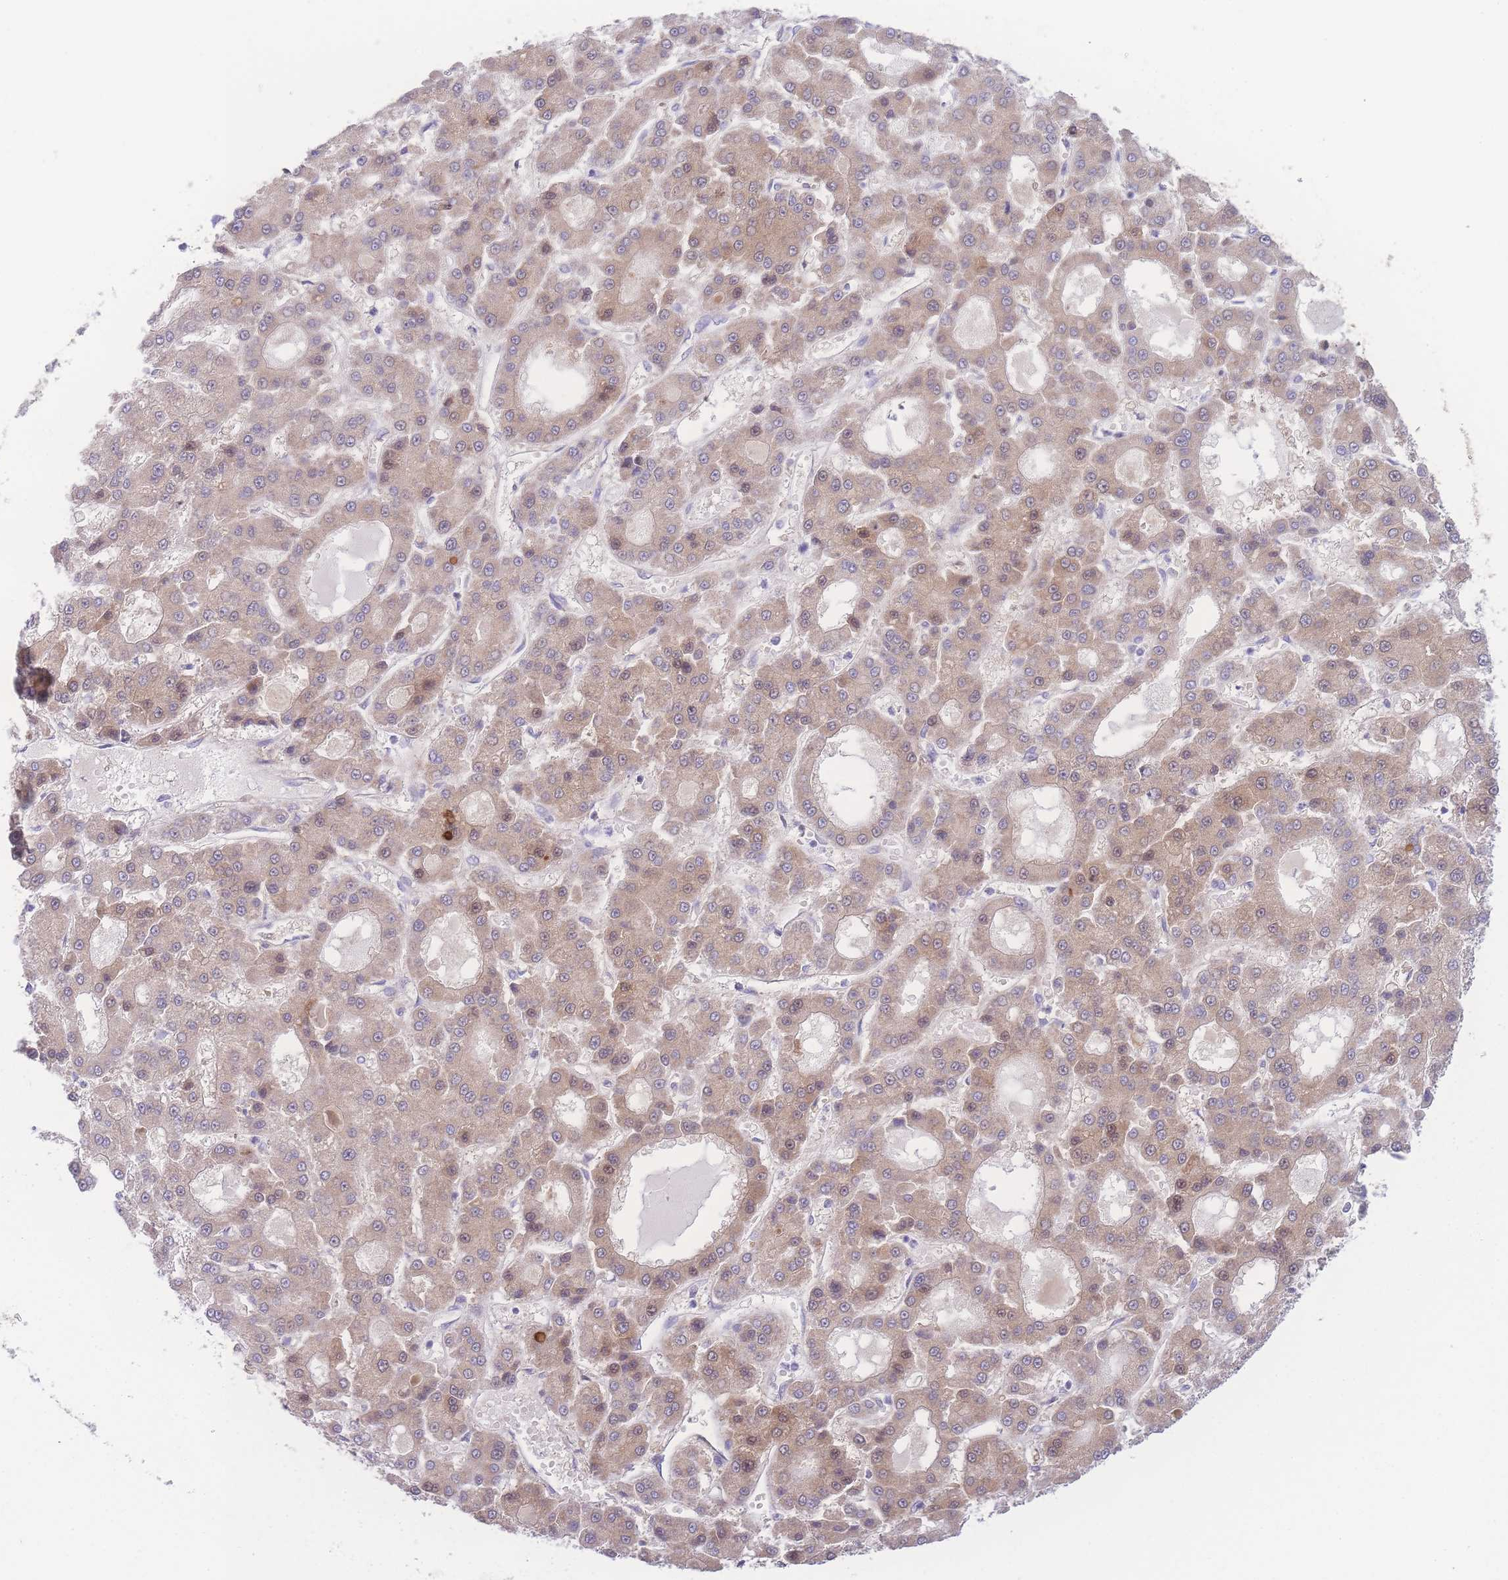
{"staining": {"intensity": "weak", "quantity": ">75%", "location": "cytoplasmic/membranous,nuclear"}, "tissue": "liver cancer", "cell_type": "Tumor cells", "image_type": "cancer", "snomed": [{"axis": "morphology", "description": "Carcinoma, Hepatocellular, NOS"}, {"axis": "topography", "description": "Liver"}], "caption": "Liver cancer (hepatocellular carcinoma) stained for a protein exhibits weak cytoplasmic/membranous and nuclear positivity in tumor cells.", "gene": "NBEAL1", "patient": {"sex": "male", "age": 70}}